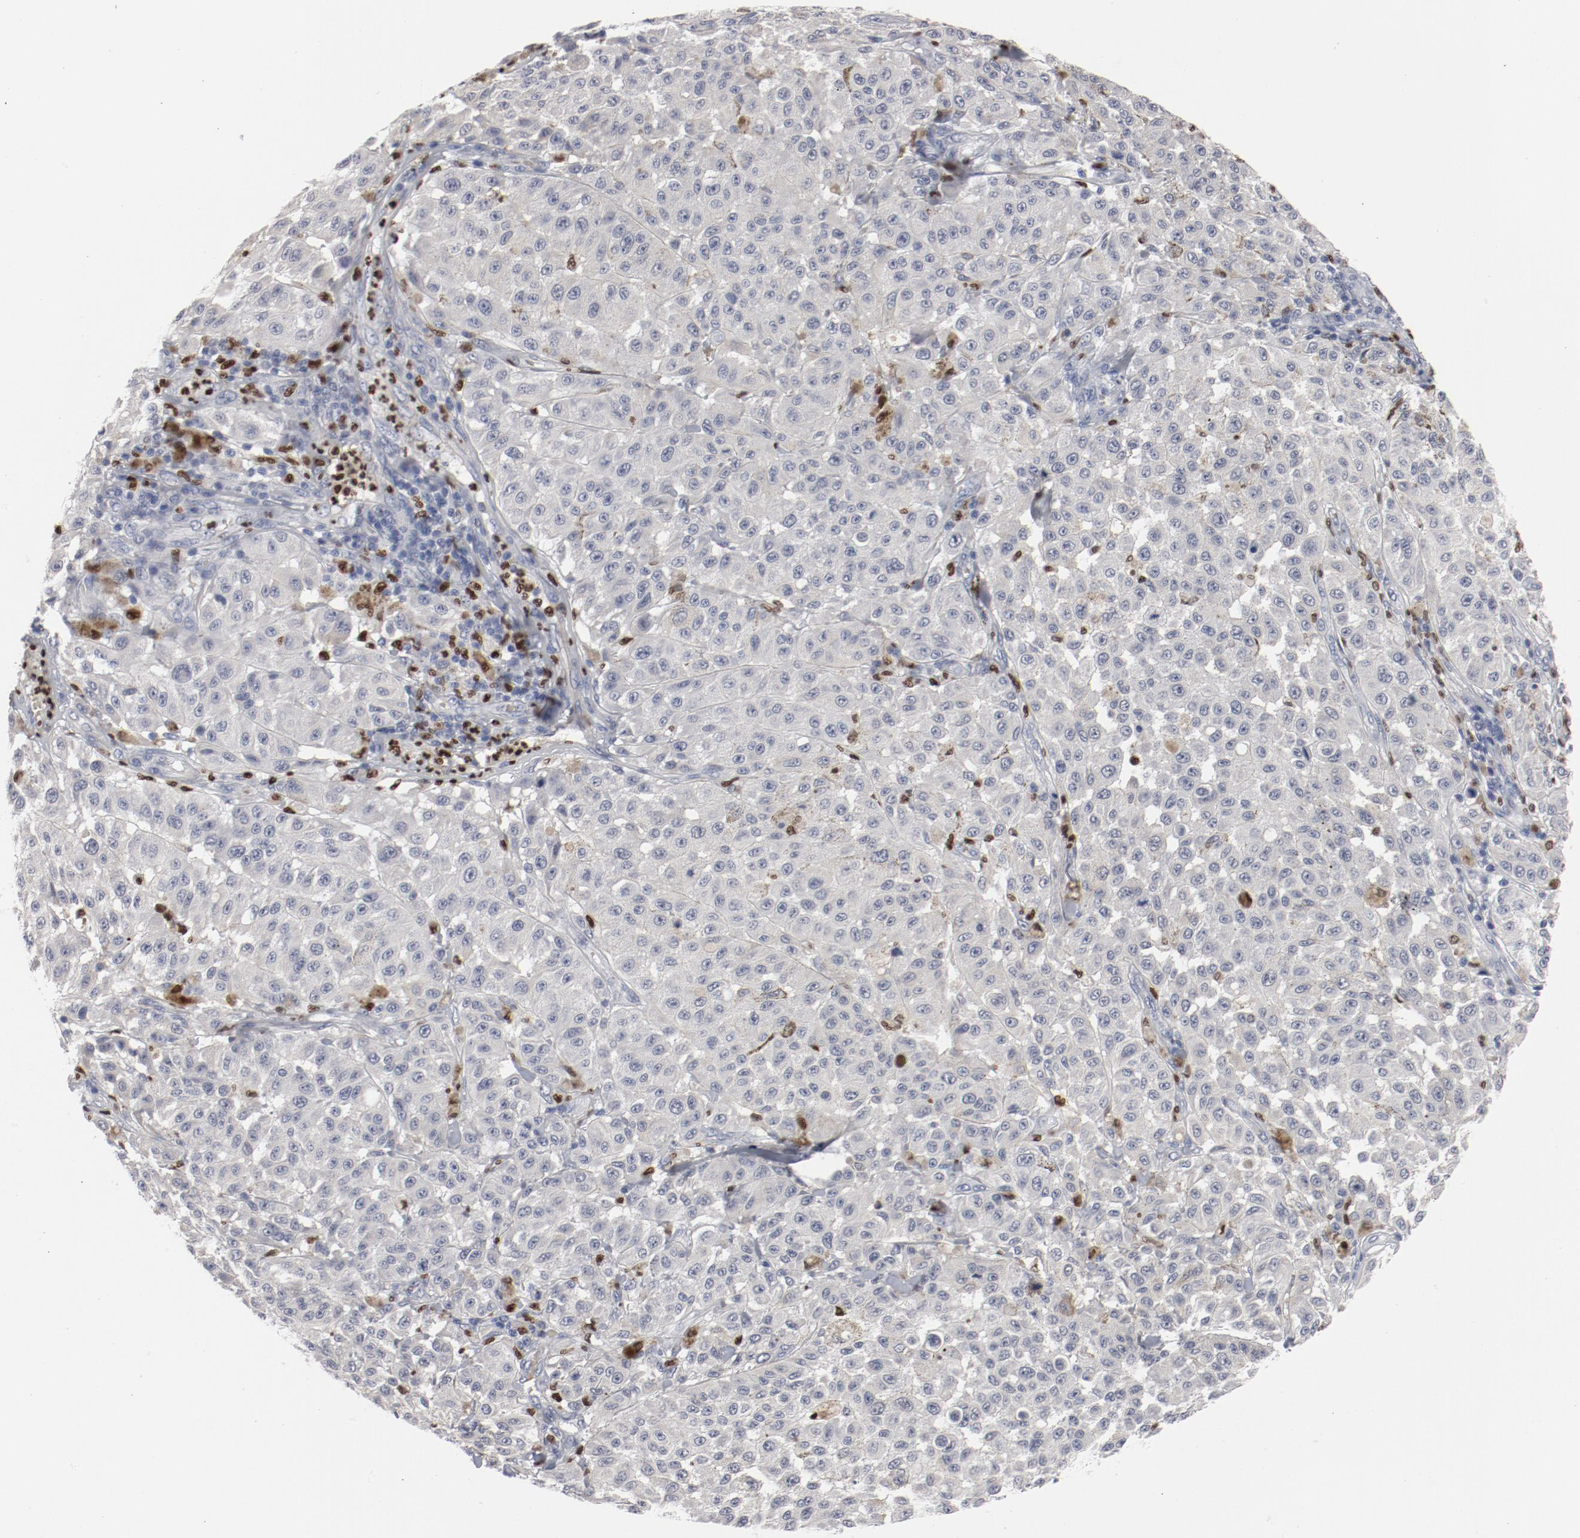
{"staining": {"intensity": "negative", "quantity": "none", "location": "none"}, "tissue": "melanoma", "cell_type": "Tumor cells", "image_type": "cancer", "snomed": [{"axis": "morphology", "description": "Malignant melanoma, NOS"}, {"axis": "topography", "description": "Skin"}], "caption": "Immunohistochemistry of human malignant melanoma shows no positivity in tumor cells.", "gene": "SPI1", "patient": {"sex": "female", "age": 64}}